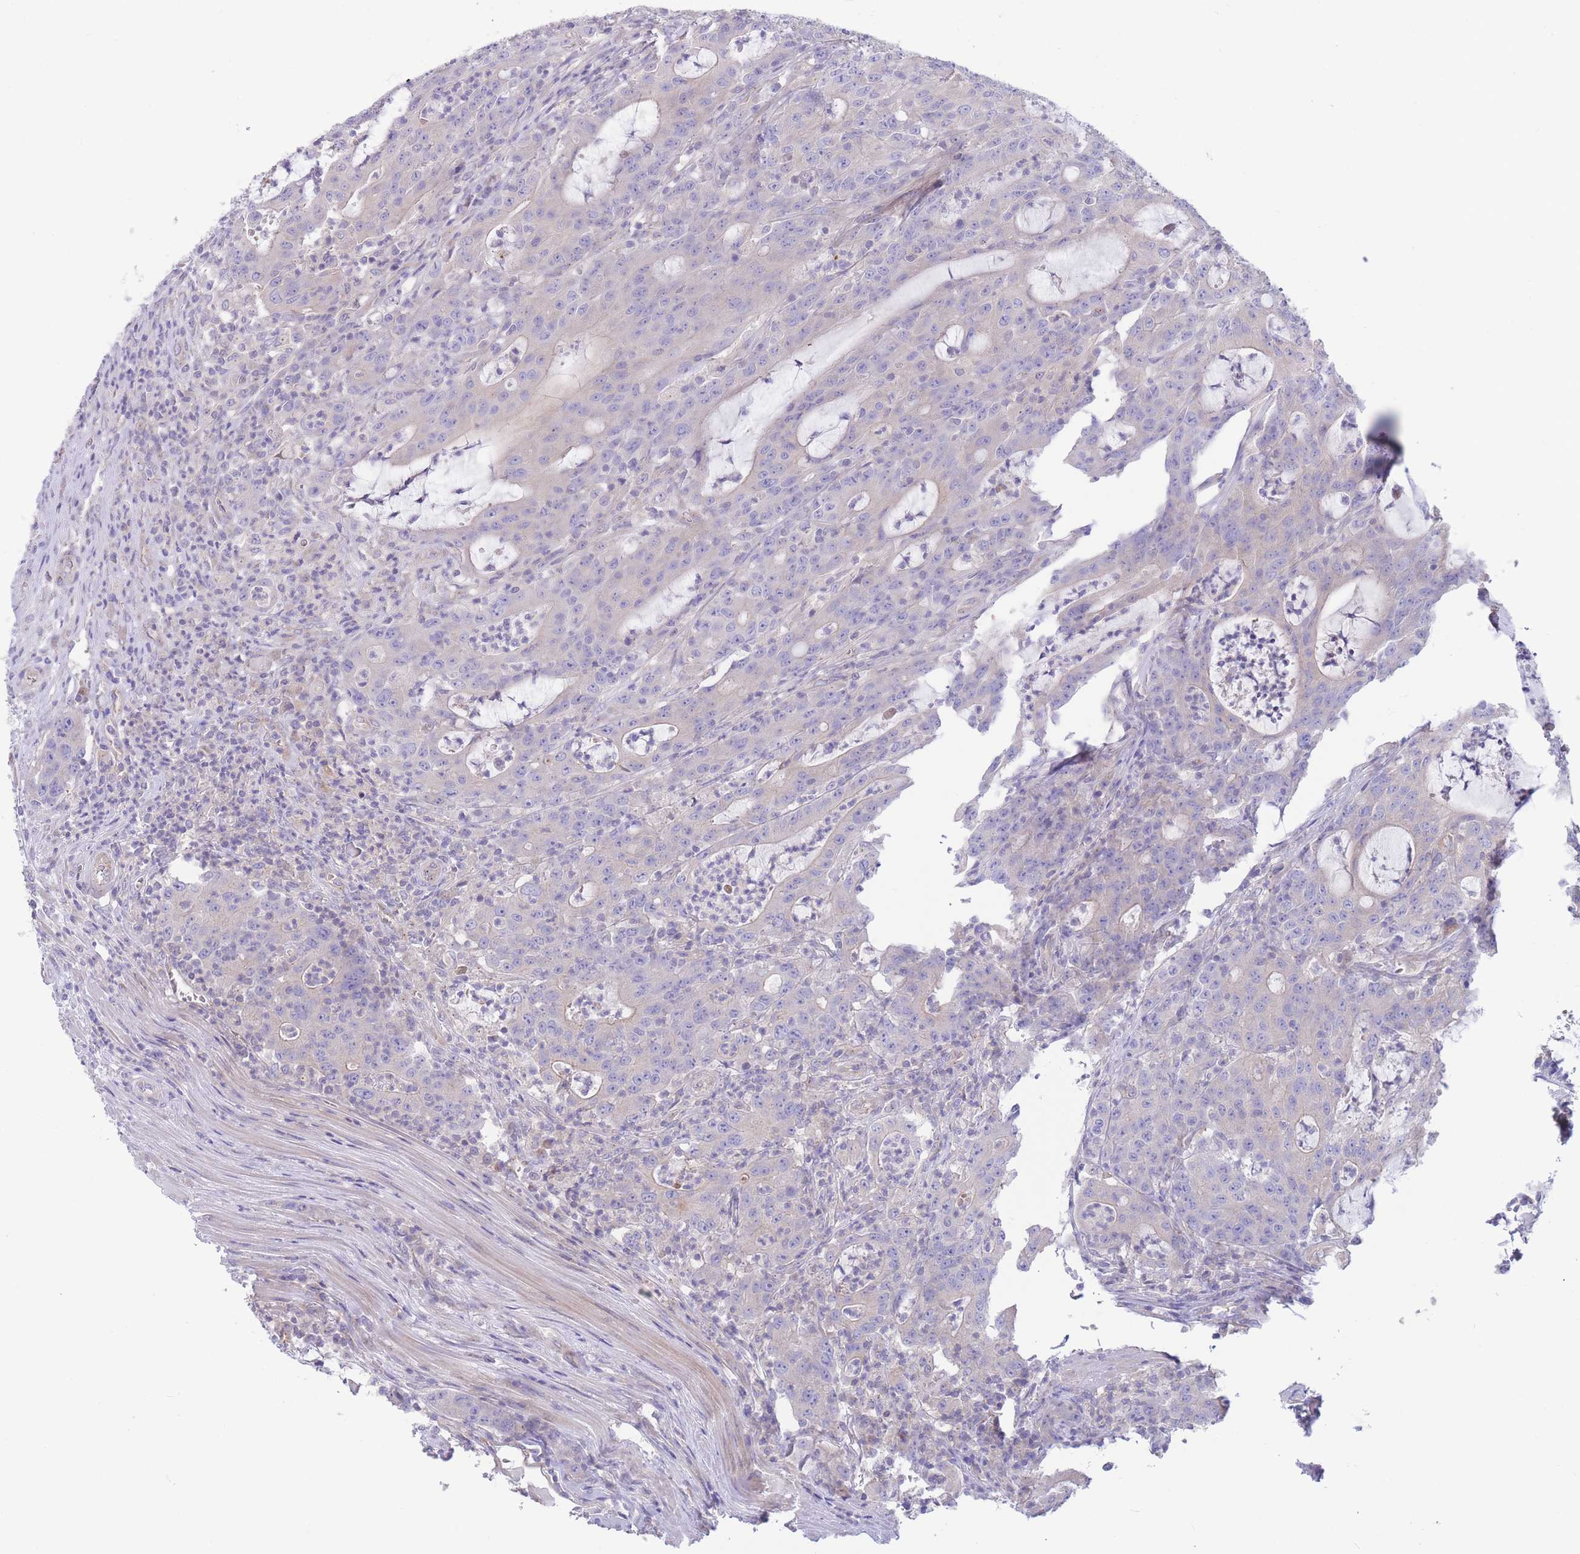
{"staining": {"intensity": "negative", "quantity": "none", "location": "none"}, "tissue": "colorectal cancer", "cell_type": "Tumor cells", "image_type": "cancer", "snomed": [{"axis": "morphology", "description": "Adenocarcinoma, NOS"}, {"axis": "topography", "description": "Colon"}], "caption": "This is a image of IHC staining of adenocarcinoma (colorectal), which shows no positivity in tumor cells. (DAB immunohistochemistry (IHC), high magnification).", "gene": "ALS2CL", "patient": {"sex": "male", "age": 83}}